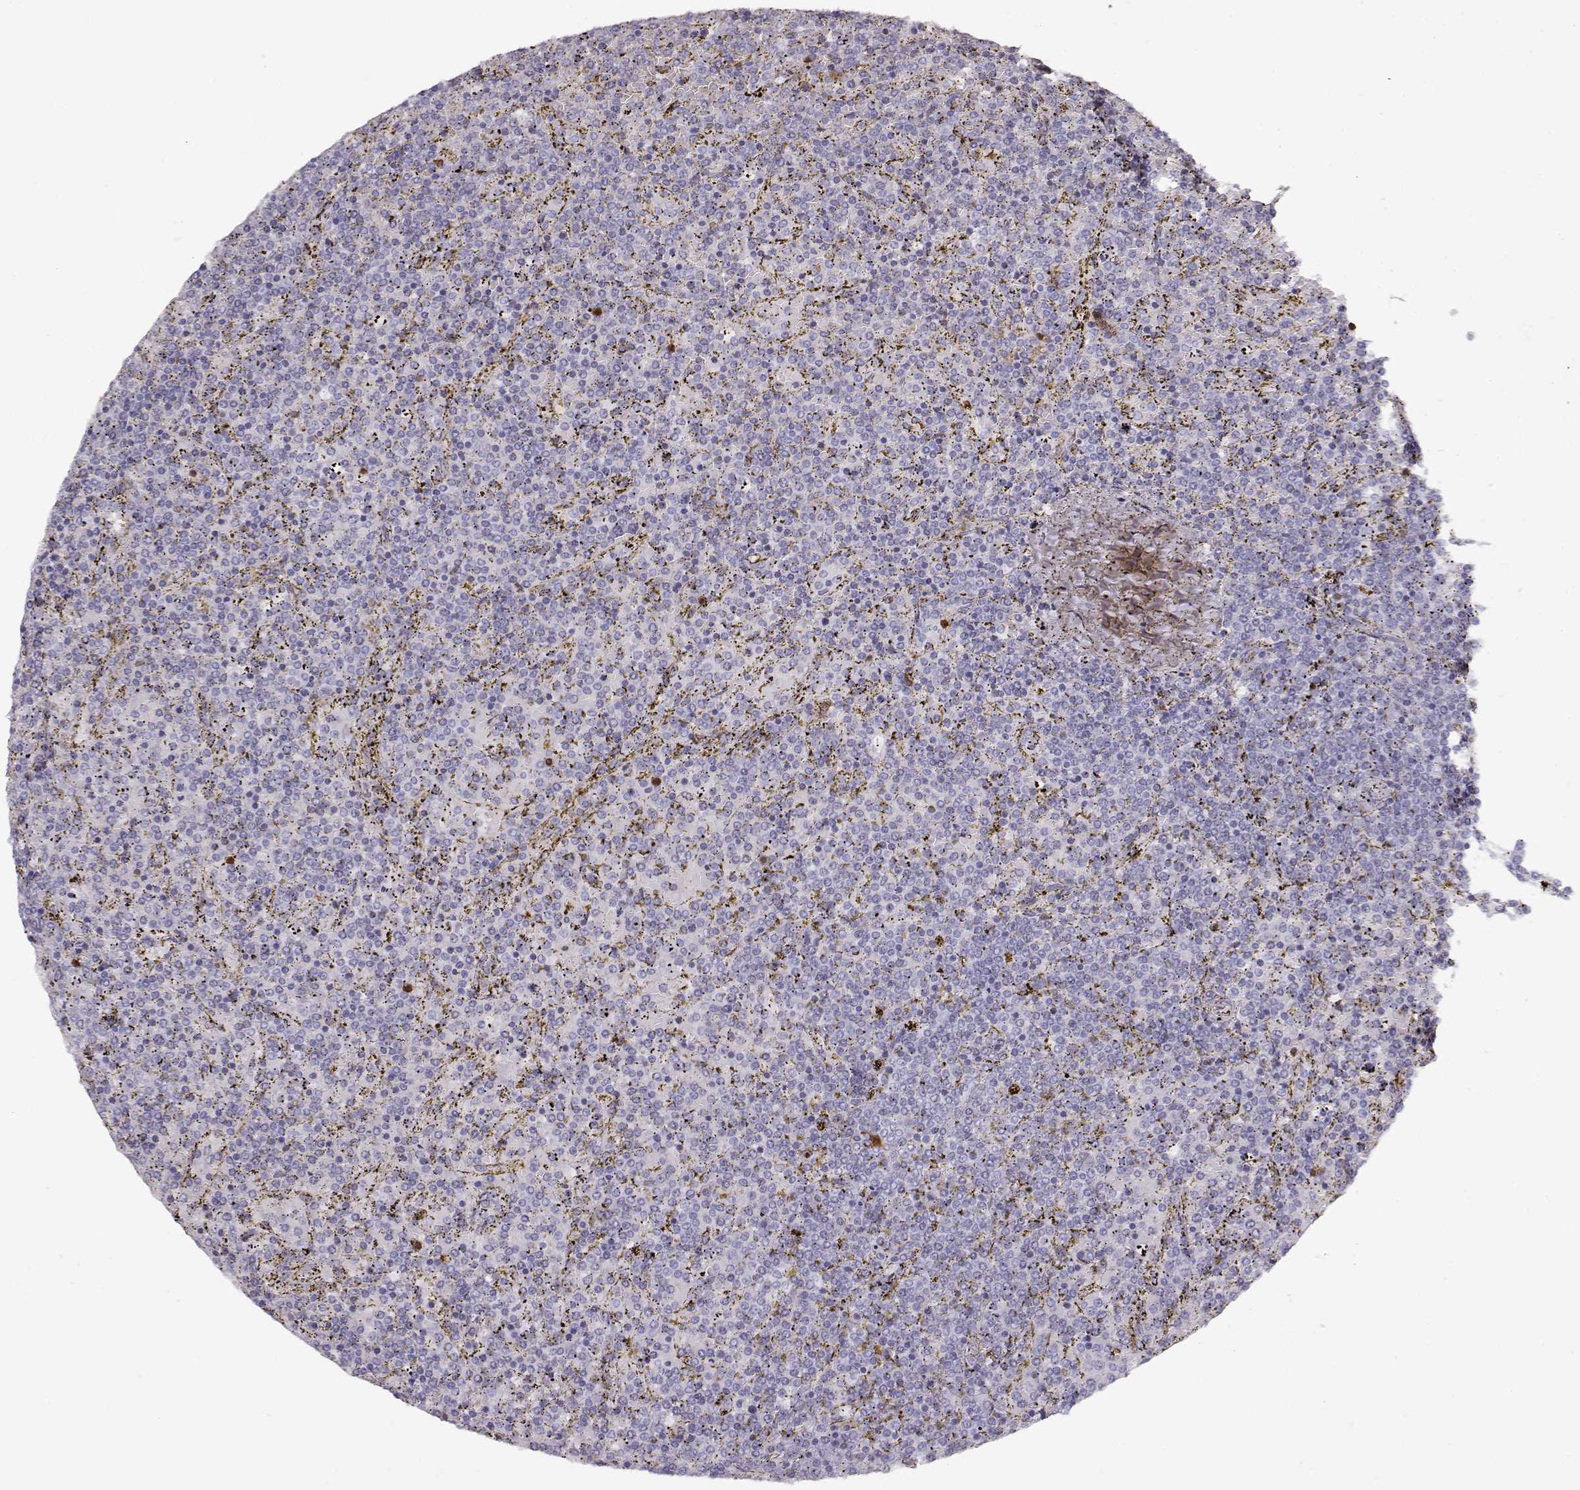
{"staining": {"intensity": "negative", "quantity": "none", "location": "none"}, "tissue": "lymphoma", "cell_type": "Tumor cells", "image_type": "cancer", "snomed": [{"axis": "morphology", "description": "Malignant lymphoma, non-Hodgkin's type, Low grade"}, {"axis": "topography", "description": "Spleen"}], "caption": "Protein analysis of lymphoma reveals no significant positivity in tumor cells.", "gene": "S100B", "patient": {"sex": "female", "age": 77}}